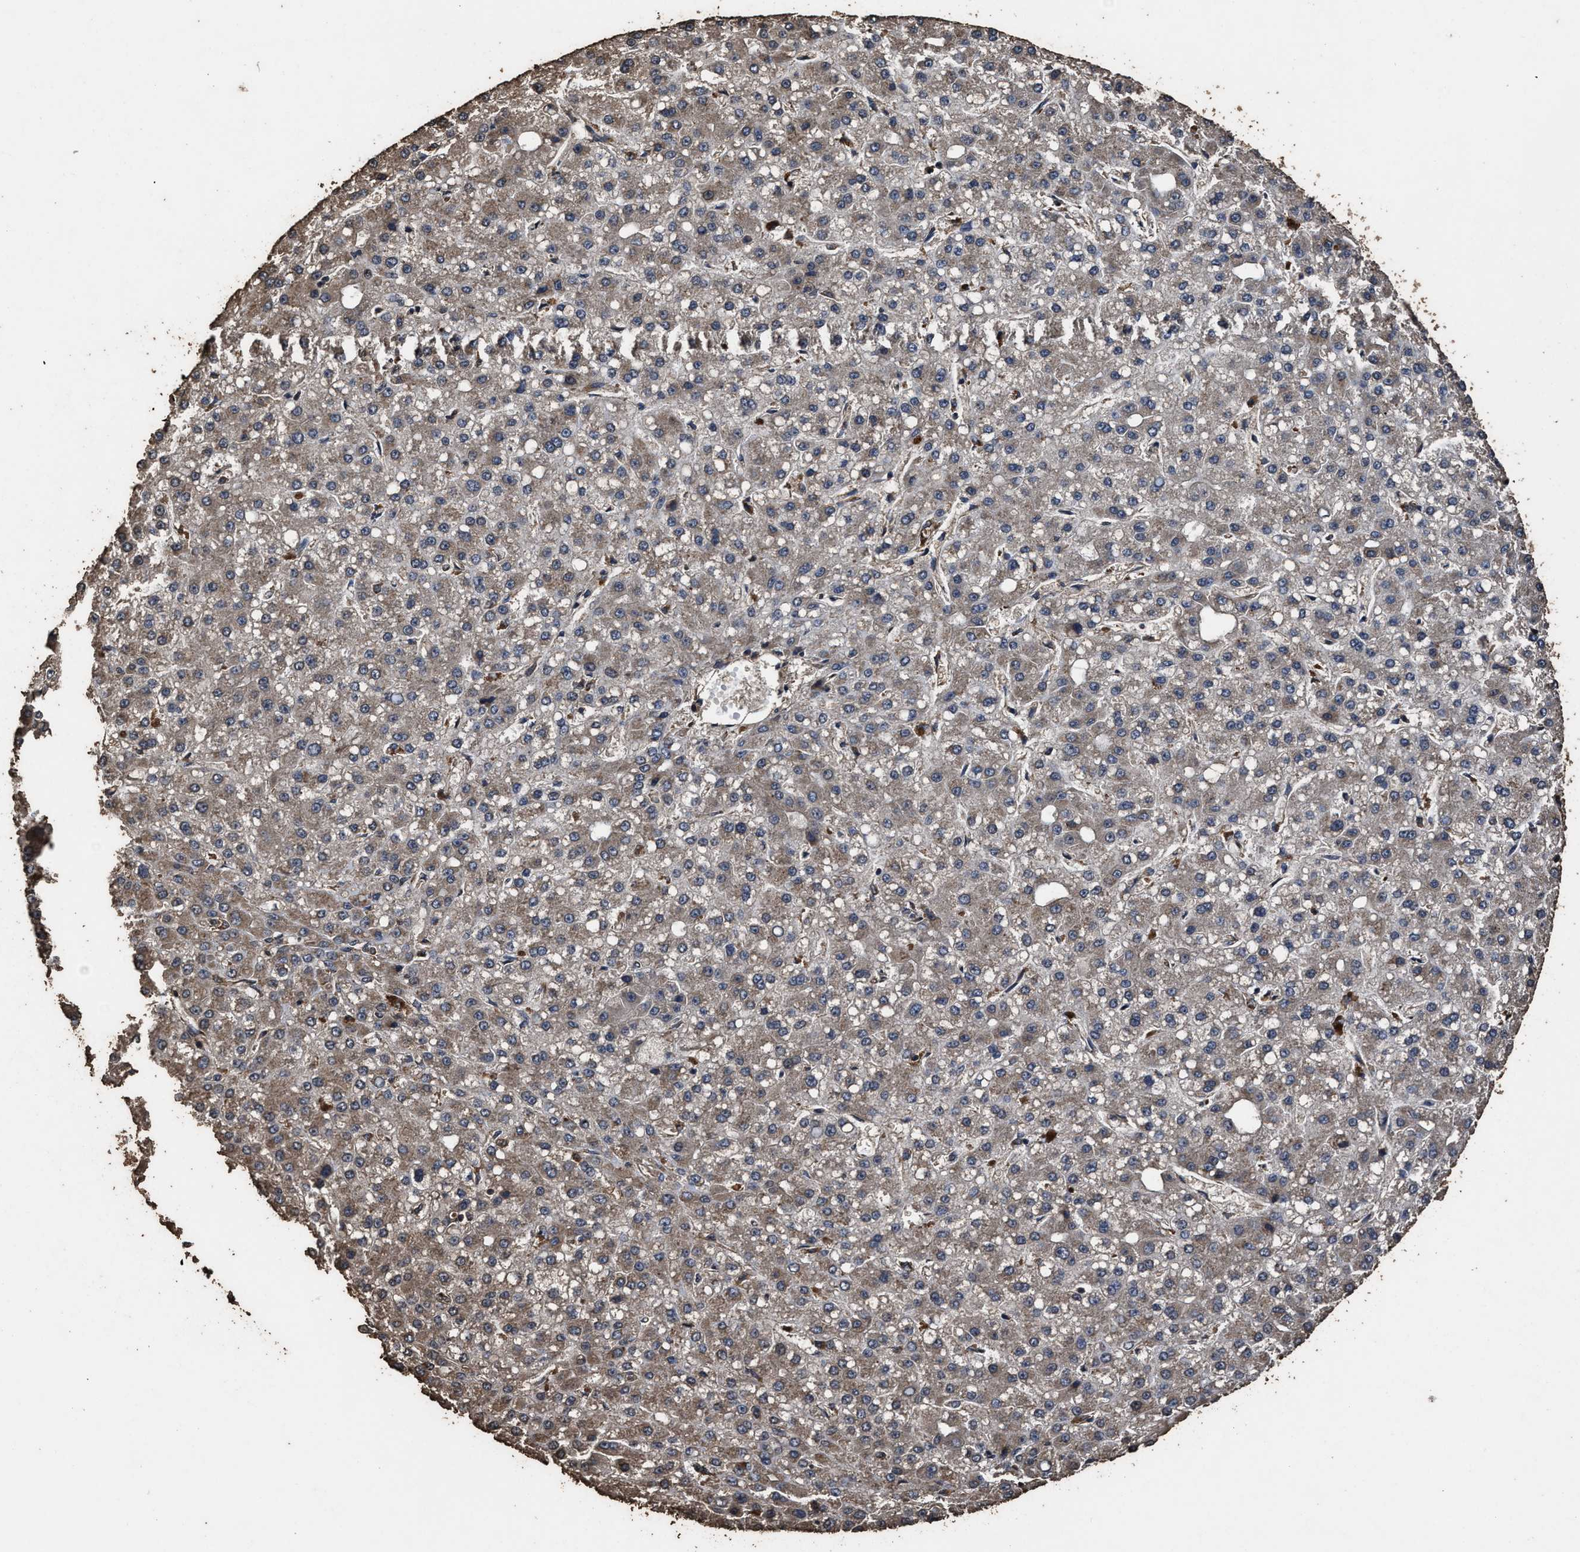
{"staining": {"intensity": "moderate", "quantity": "25%-75%", "location": "cytoplasmic/membranous"}, "tissue": "liver cancer", "cell_type": "Tumor cells", "image_type": "cancer", "snomed": [{"axis": "morphology", "description": "Carcinoma, Hepatocellular, NOS"}, {"axis": "topography", "description": "Liver"}], "caption": "This is an image of immunohistochemistry staining of hepatocellular carcinoma (liver), which shows moderate positivity in the cytoplasmic/membranous of tumor cells.", "gene": "ZMYND19", "patient": {"sex": "male", "age": 67}}